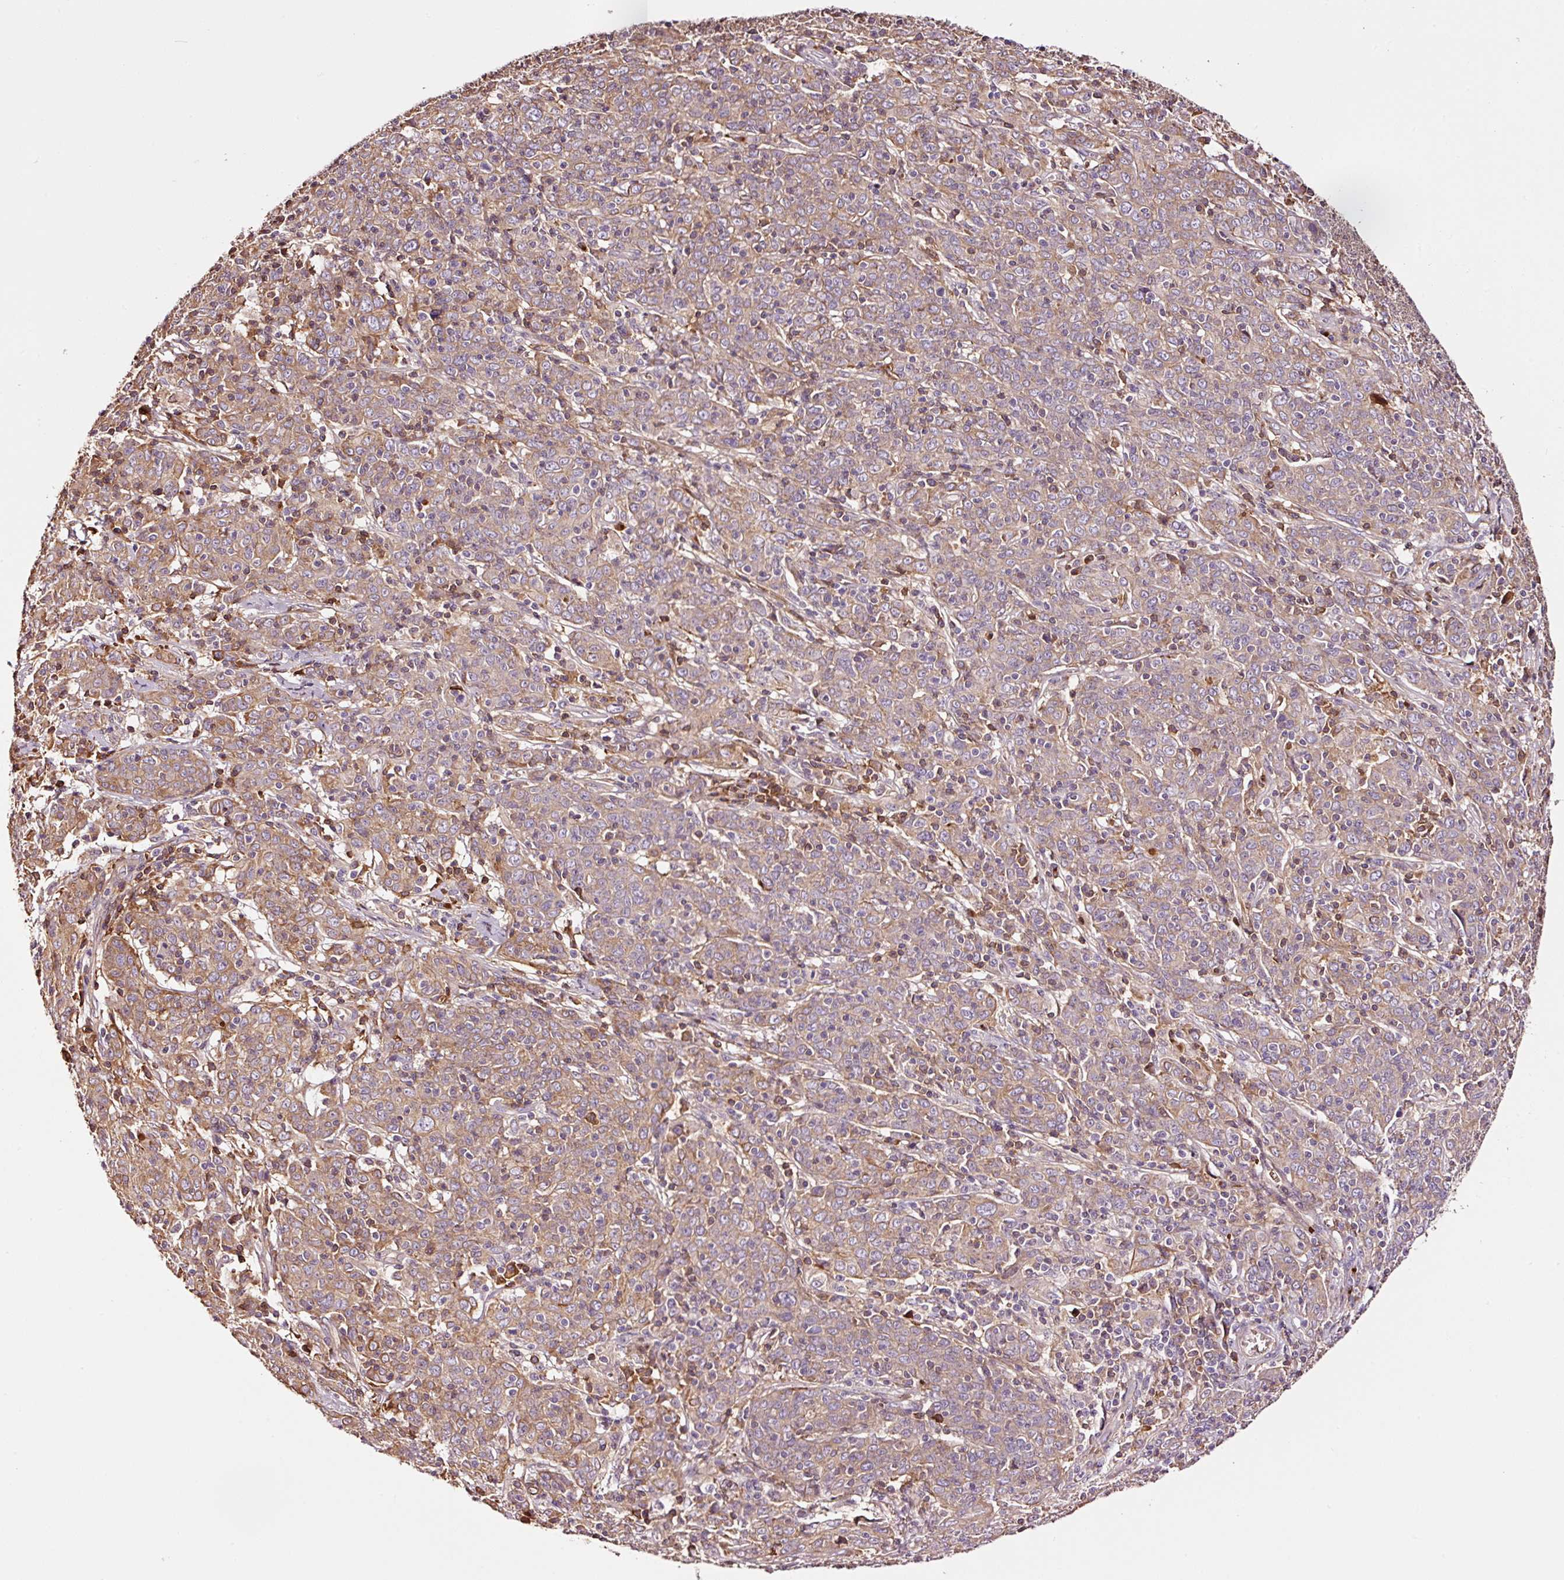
{"staining": {"intensity": "moderate", "quantity": ">75%", "location": "cytoplasmic/membranous"}, "tissue": "cervical cancer", "cell_type": "Tumor cells", "image_type": "cancer", "snomed": [{"axis": "morphology", "description": "Squamous cell carcinoma, NOS"}, {"axis": "topography", "description": "Cervix"}], "caption": "Immunohistochemistry (IHC) staining of cervical cancer, which demonstrates medium levels of moderate cytoplasmic/membranous staining in approximately >75% of tumor cells indicating moderate cytoplasmic/membranous protein staining. The staining was performed using DAB (brown) for protein detection and nuclei were counterstained in hematoxylin (blue).", "gene": "PGLYRP2", "patient": {"sex": "female", "age": 67}}